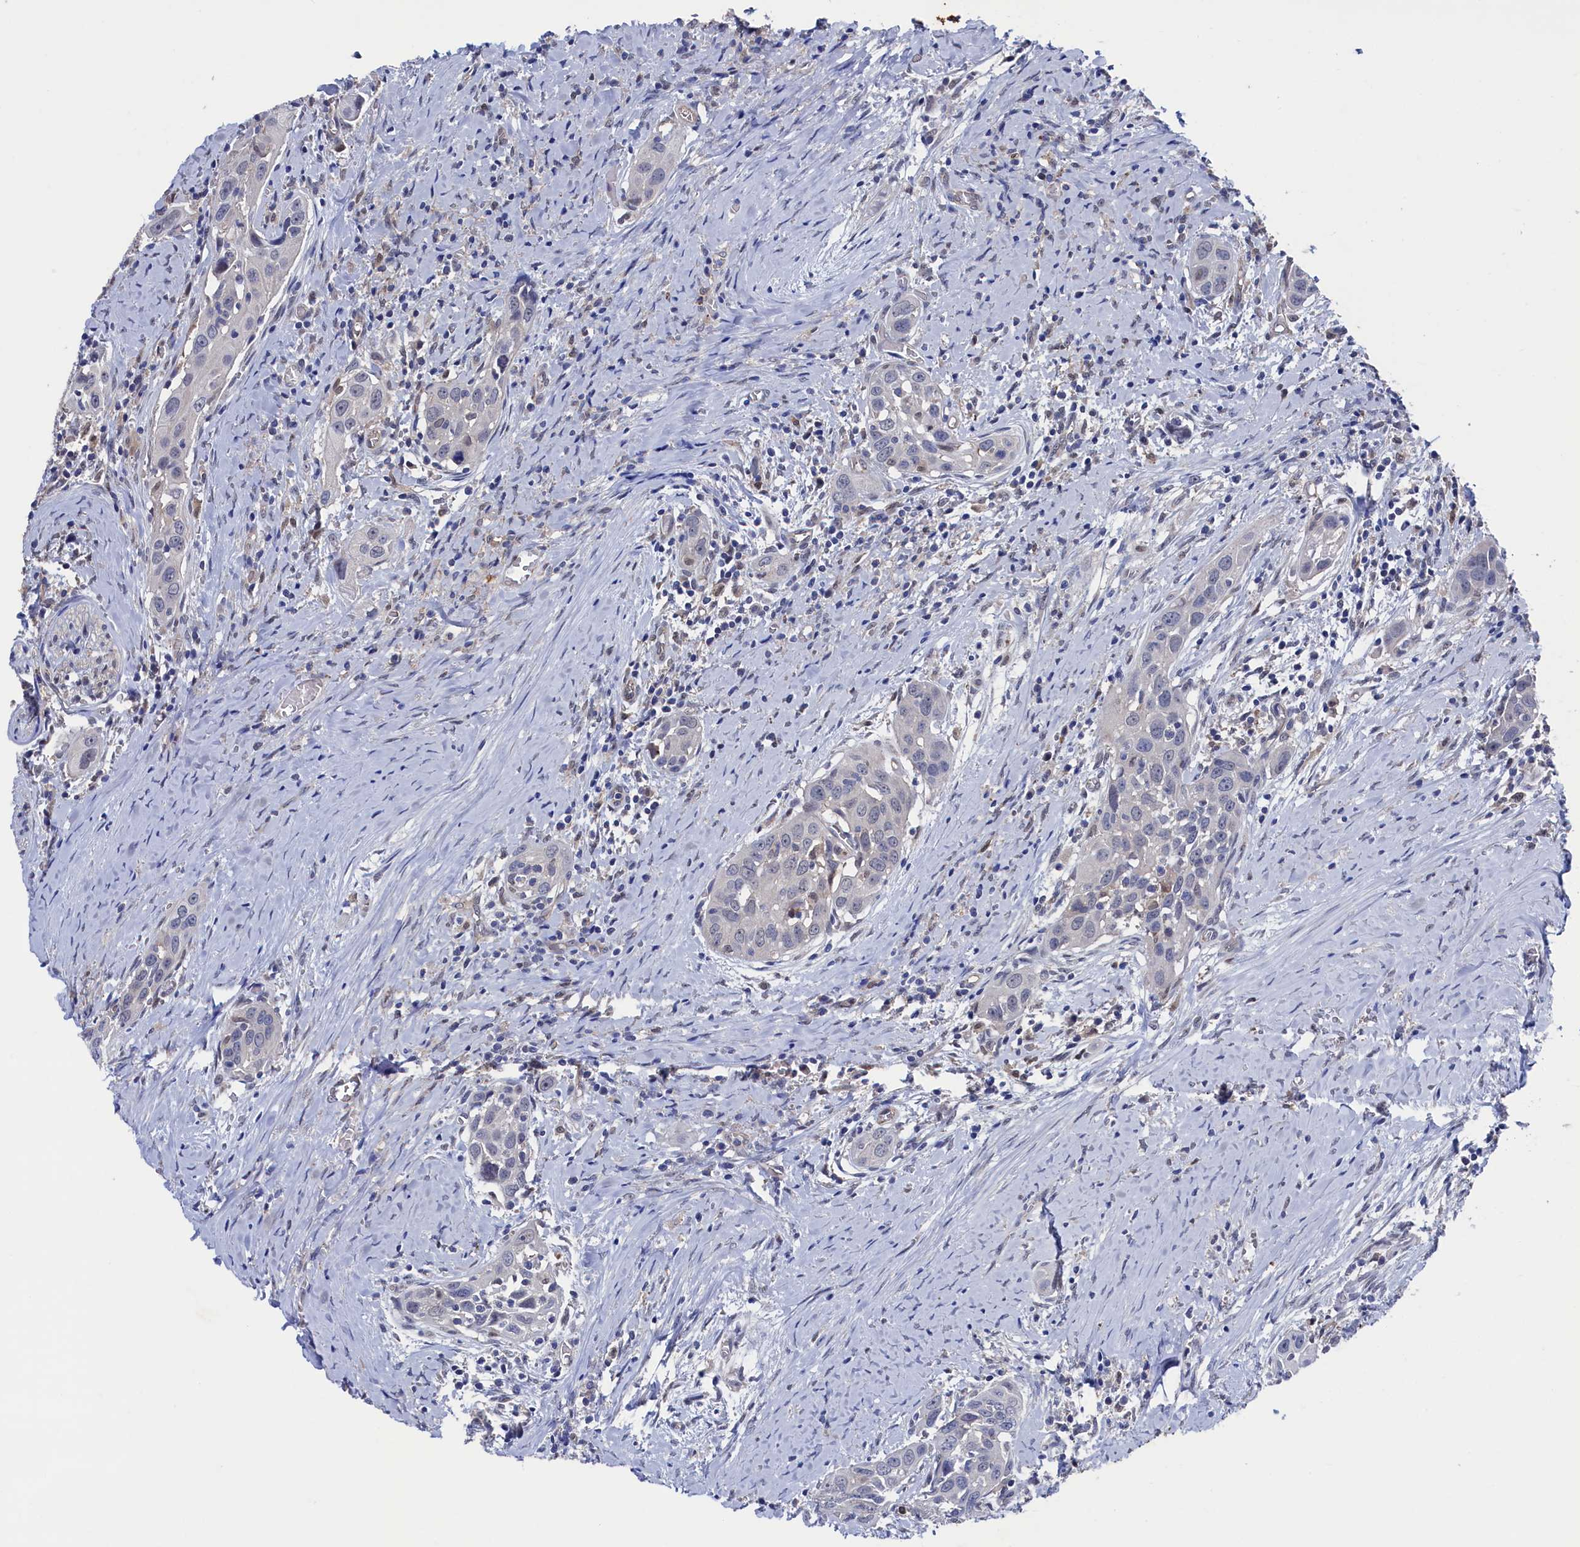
{"staining": {"intensity": "negative", "quantity": "none", "location": "none"}, "tissue": "head and neck cancer", "cell_type": "Tumor cells", "image_type": "cancer", "snomed": [{"axis": "morphology", "description": "Squamous cell carcinoma, NOS"}, {"axis": "topography", "description": "Oral tissue"}, {"axis": "topography", "description": "Head-Neck"}], "caption": "Immunohistochemistry (IHC) photomicrograph of squamous cell carcinoma (head and neck) stained for a protein (brown), which exhibits no expression in tumor cells. (Brightfield microscopy of DAB IHC at high magnification).", "gene": "RNH1", "patient": {"sex": "female", "age": 50}}